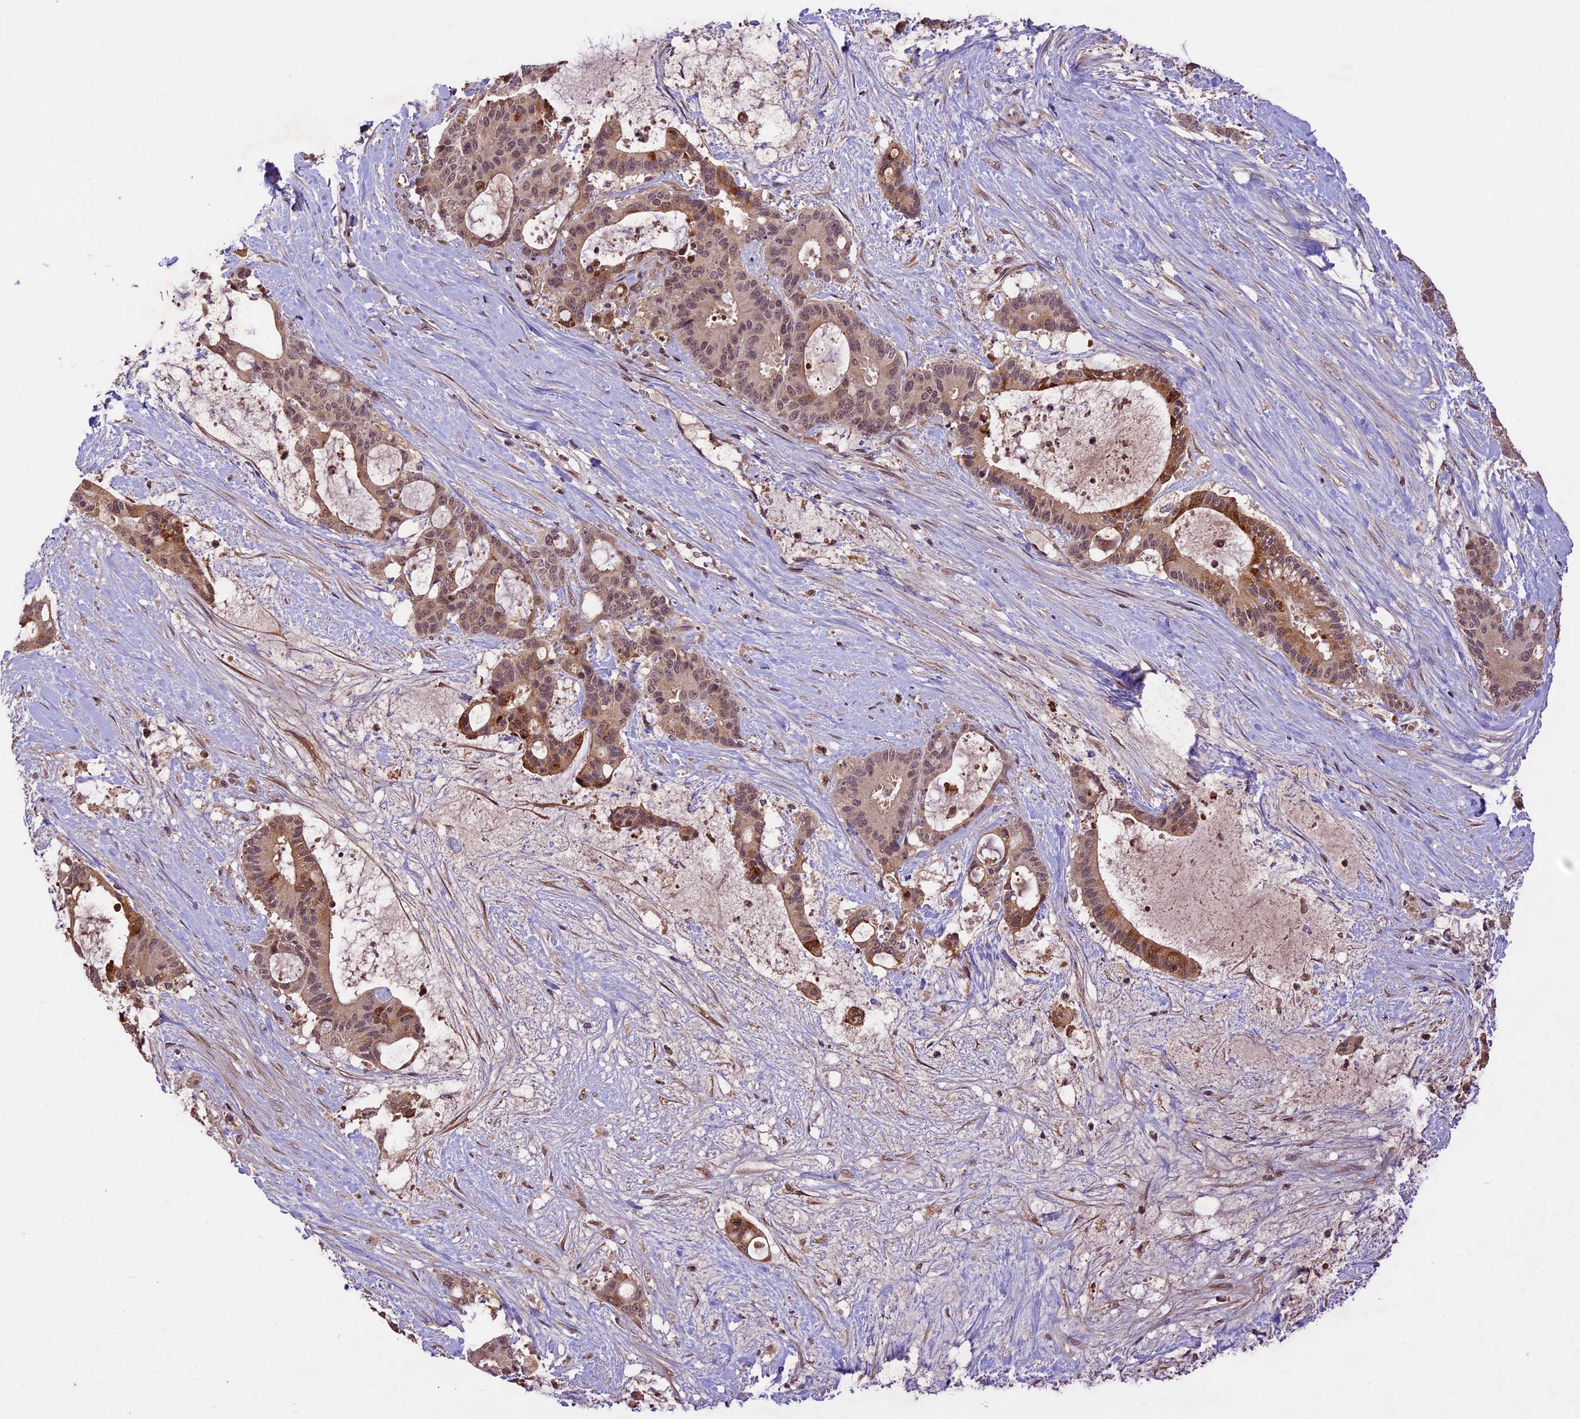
{"staining": {"intensity": "moderate", "quantity": ">75%", "location": "cytoplasmic/membranous,nuclear"}, "tissue": "liver cancer", "cell_type": "Tumor cells", "image_type": "cancer", "snomed": [{"axis": "morphology", "description": "Normal tissue, NOS"}, {"axis": "morphology", "description": "Cholangiocarcinoma"}, {"axis": "topography", "description": "Liver"}, {"axis": "topography", "description": "Peripheral nerve tissue"}], "caption": "Immunohistochemistry of liver cholangiocarcinoma displays medium levels of moderate cytoplasmic/membranous and nuclear expression in approximately >75% of tumor cells.", "gene": "ATP10A", "patient": {"sex": "female", "age": 73}}